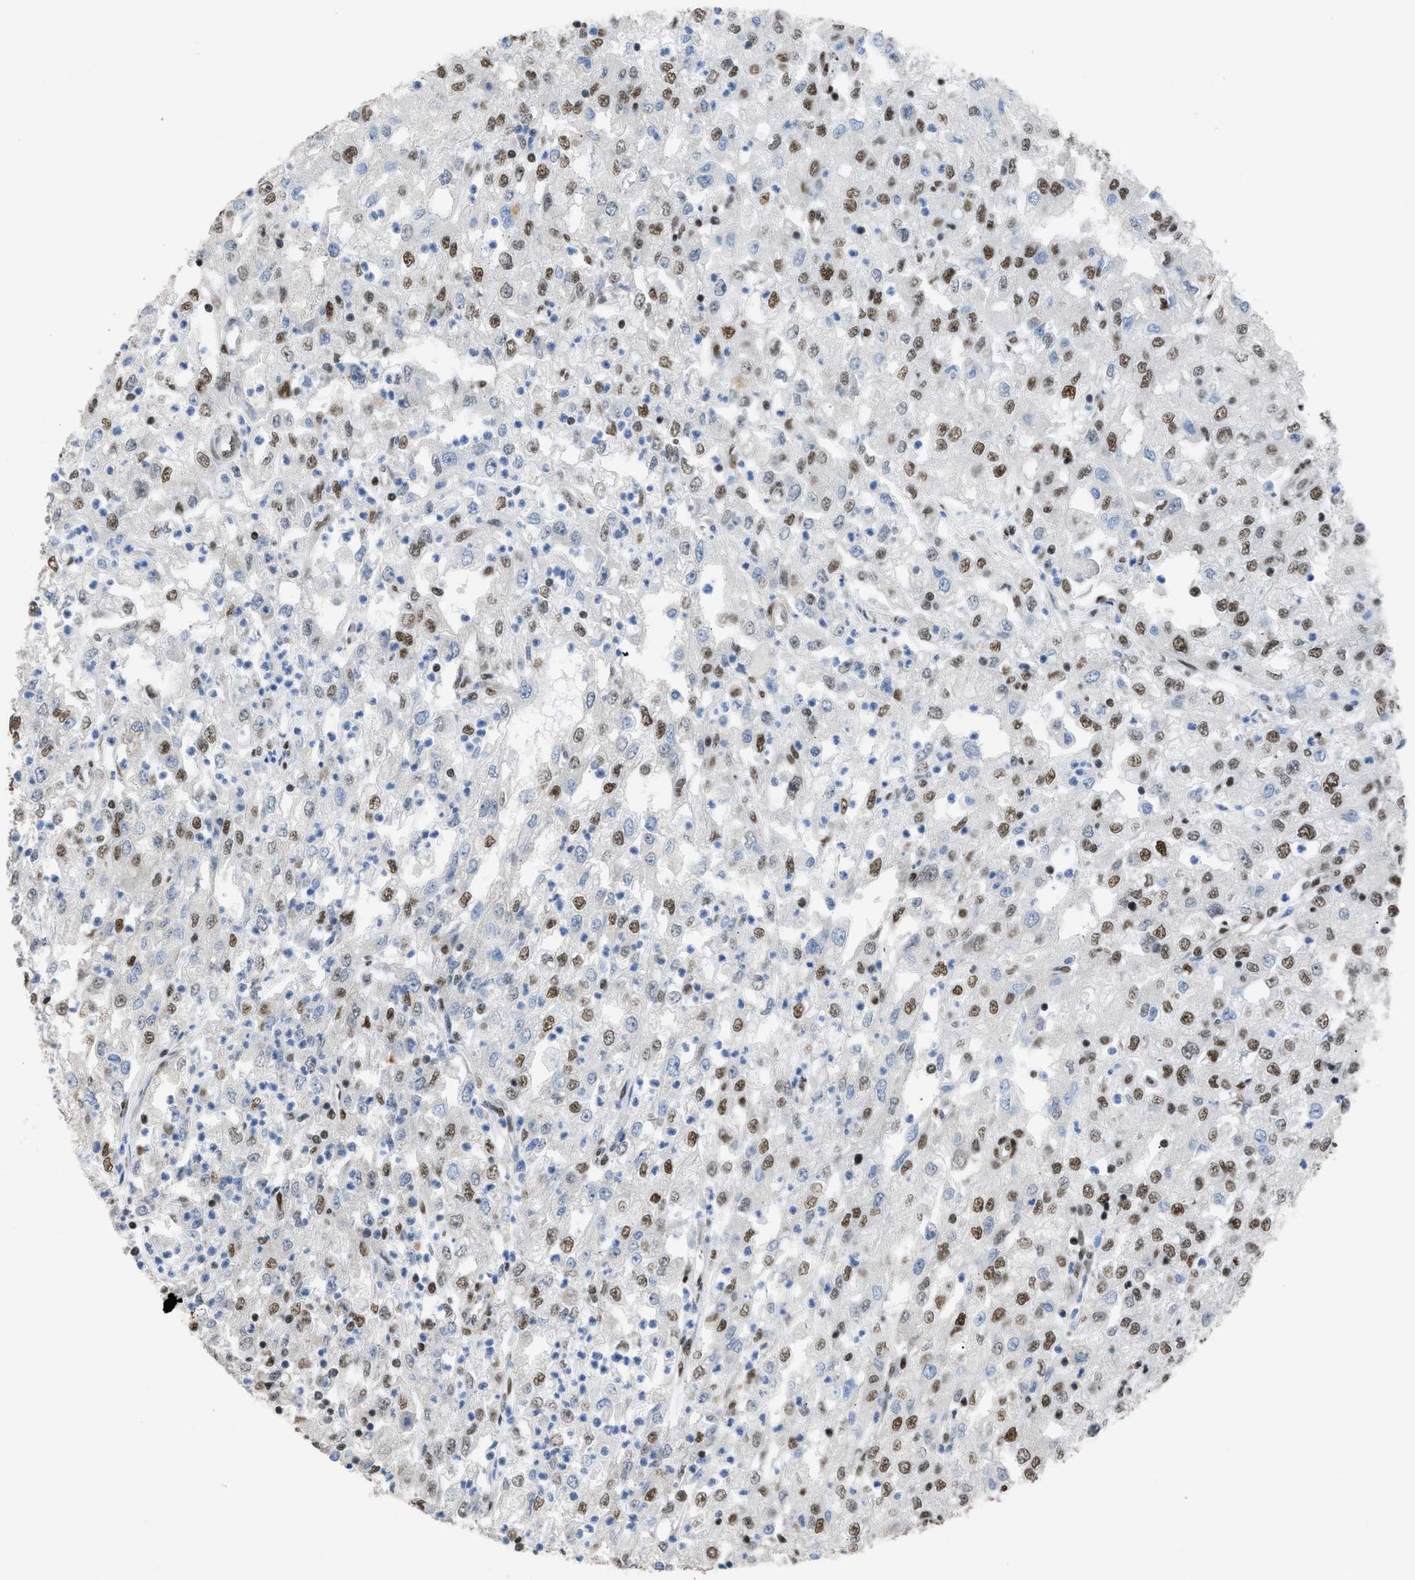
{"staining": {"intensity": "moderate", "quantity": ">75%", "location": "nuclear"}, "tissue": "renal cancer", "cell_type": "Tumor cells", "image_type": "cancer", "snomed": [{"axis": "morphology", "description": "Adenocarcinoma, NOS"}, {"axis": "topography", "description": "Kidney"}], "caption": "Moderate nuclear protein staining is identified in about >75% of tumor cells in renal cancer.", "gene": "SCAF4", "patient": {"sex": "female", "age": 54}}